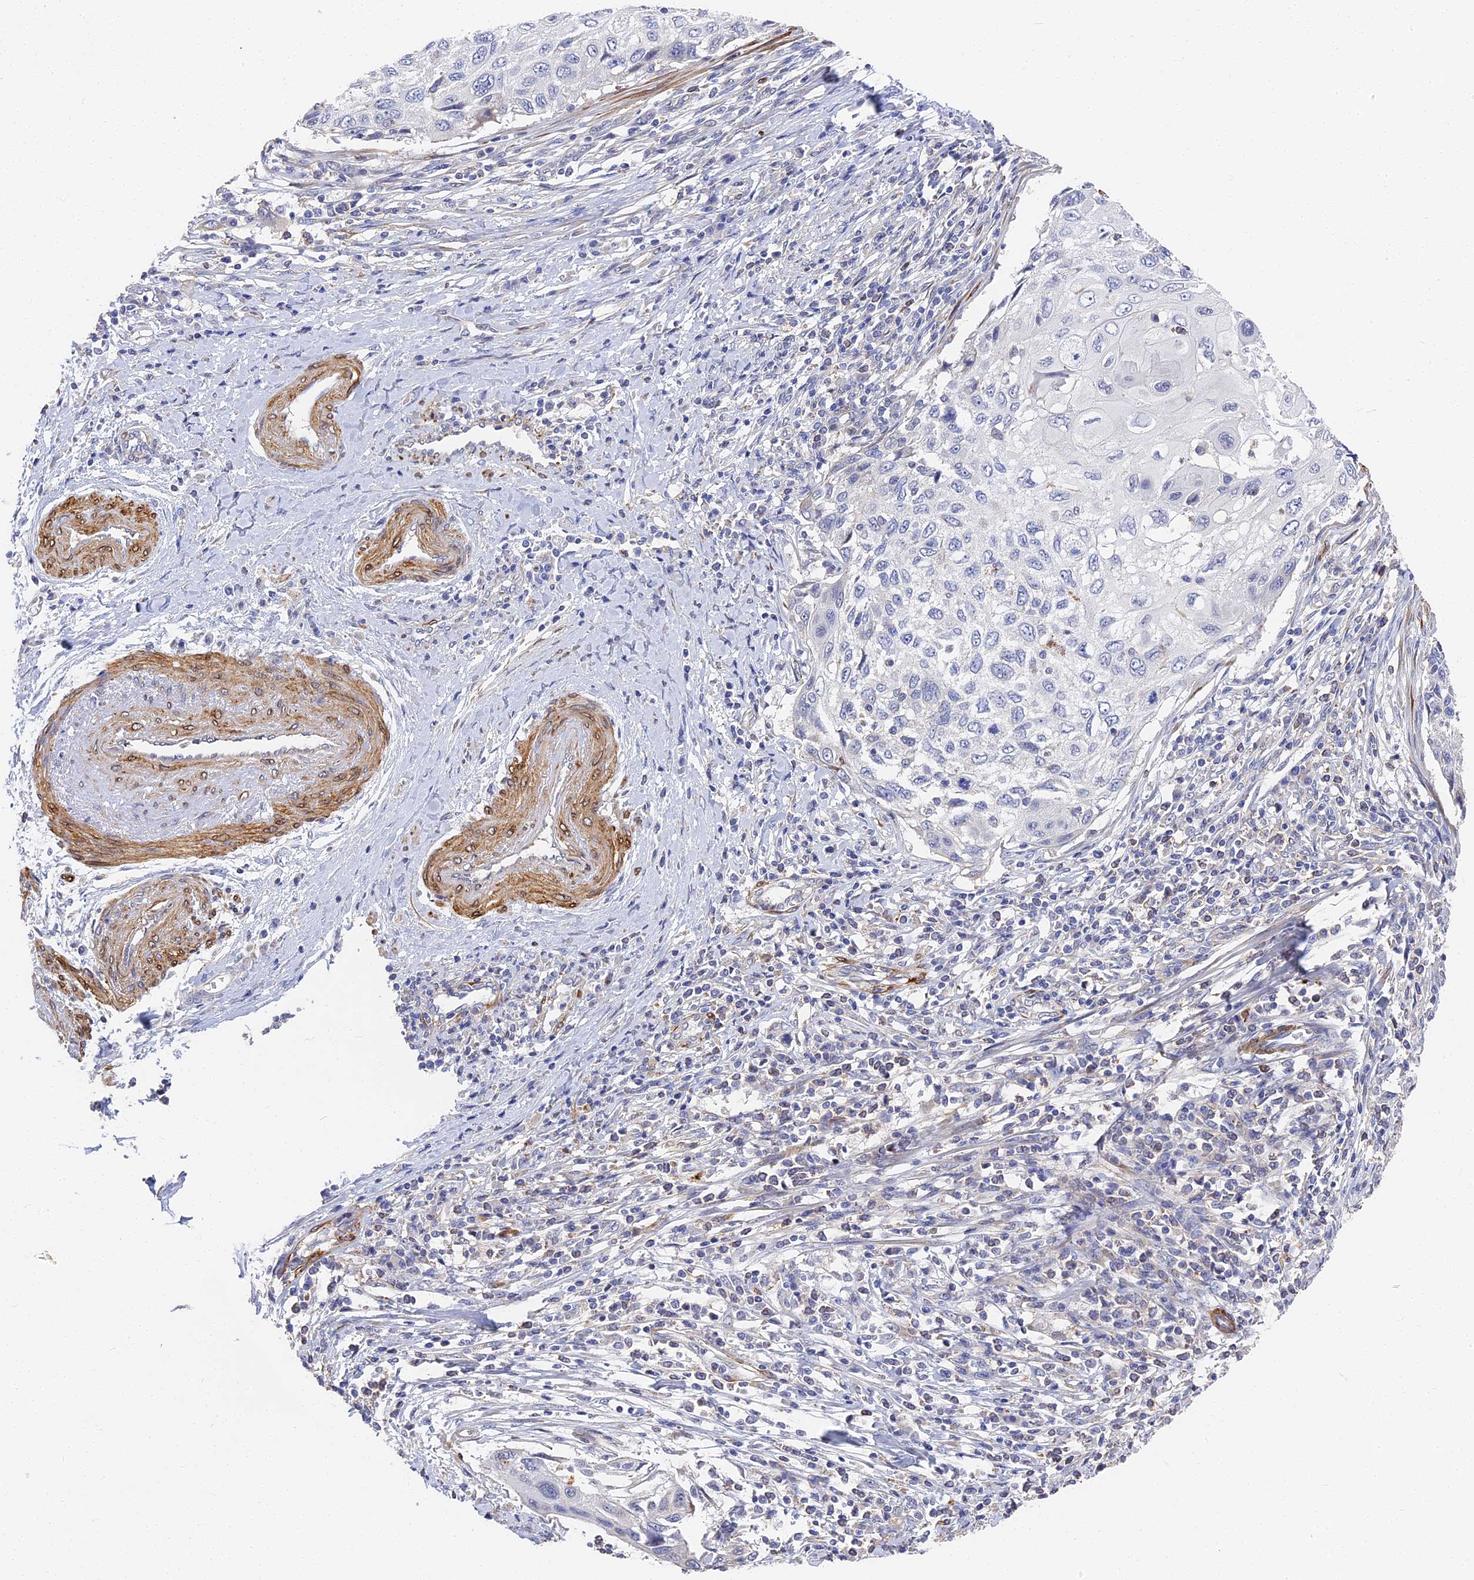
{"staining": {"intensity": "negative", "quantity": "none", "location": "none"}, "tissue": "cervical cancer", "cell_type": "Tumor cells", "image_type": "cancer", "snomed": [{"axis": "morphology", "description": "Squamous cell carcinoma, NOS"}, {"axis": "topography", "description": "Cervix"}], "caption": "A high-resolution image shows immunohistochemistry (IHC) staining of cervical cancer (squamous cell carcinoma), which exhibits no significant staining in tumor cells.", "gene": "CCDC113", "patient": {"sex": "female", "age": 70}}